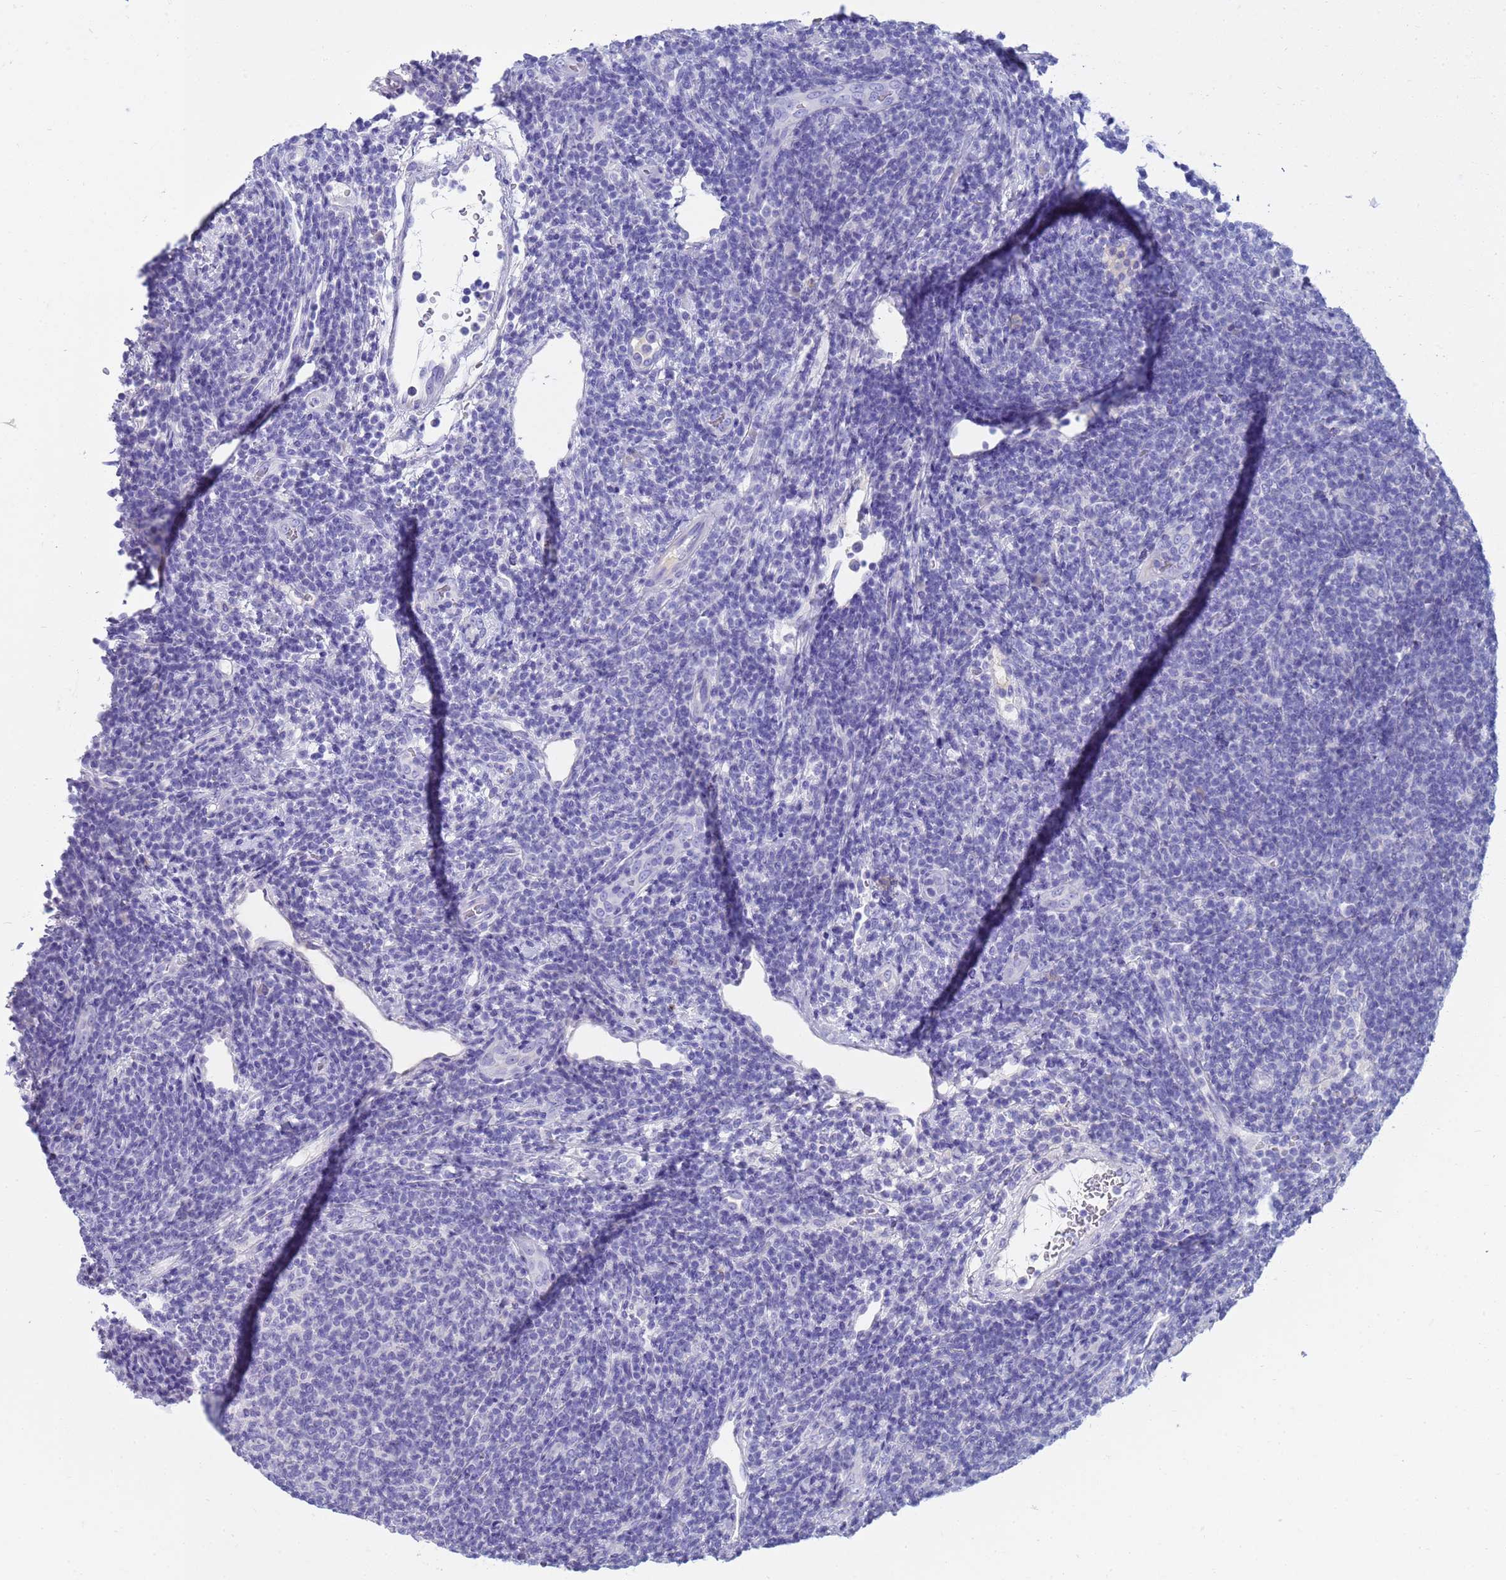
{"staining": {"intensity": "negative", "quantity": "none", "location": "none"}, "tissue": "lymphoma", "cell_type": "Tumor cells", "image_type": "cancer", "snomed": [{"axis": "morphology", "description": "Malignant lymphoma, non-Hodgkin's type, Low grade"}, {"axis": "topography", "description": "Lymph node"}], "caption": "High magnification brightfield microscopy of malignant lymphoma, non-Hodgkin's type (low-grade) stained with DAB (3,3'-diaminobenzidine) (brown) and counterstained with hematoxylin (blue): tumor cells show no significant positivity. (DAB IHC with hematoxylin counter stain).", "gene": "SYCN", "patient": {"sex": "male", "age": 66}}